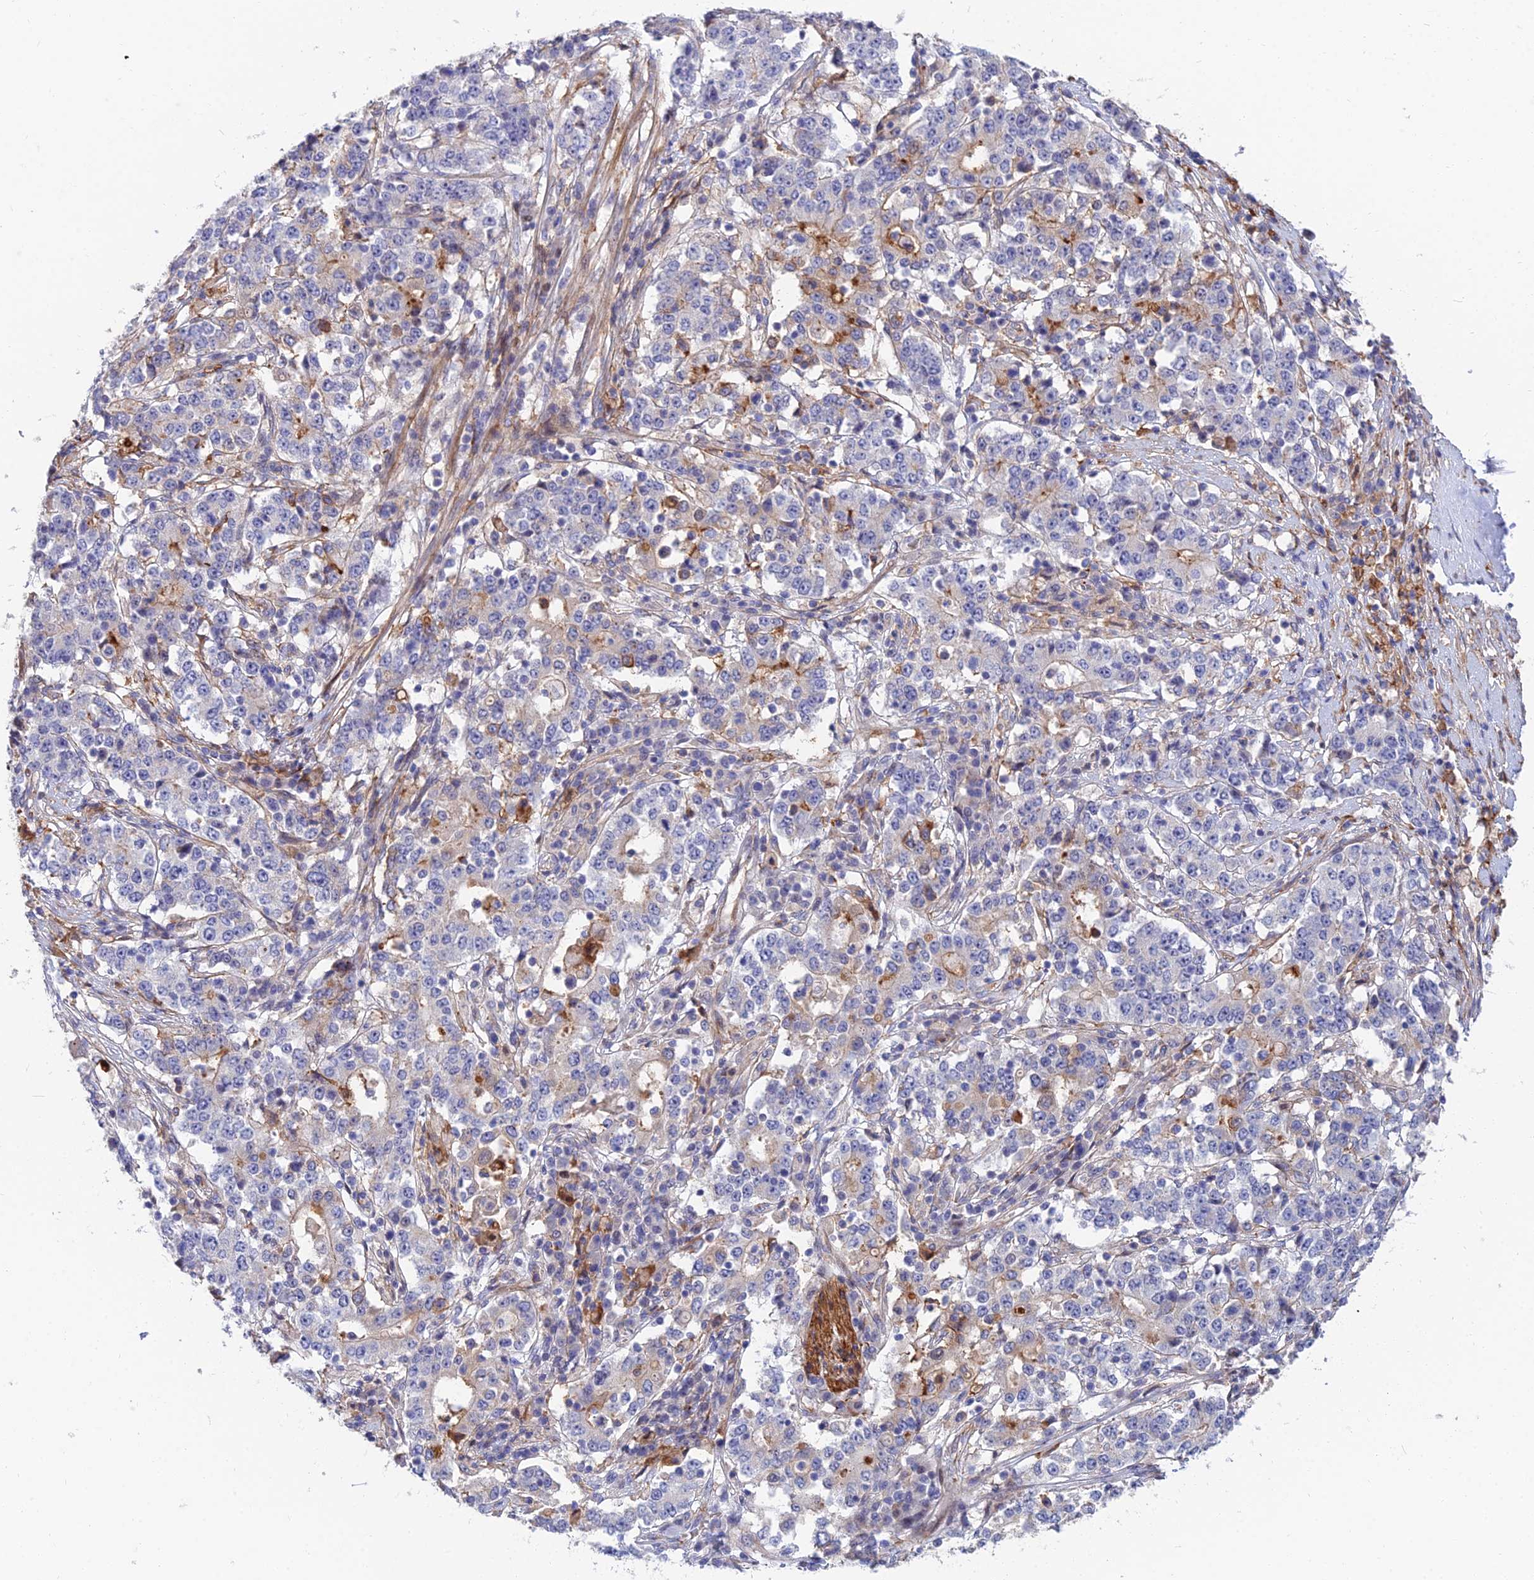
{"staining": {"intensity": "moderate", "quantity": "<25%", "location": "cytoplasmic/membranous"}, "tissue": "stomach cancer", "cell_type": "Tumor cells", "image_type": "cancer", "snomed": [{"axis": "morphology", "description": "Adenocarcinoma, NOS"}, {"axis": "topography", "description": "Stomach"}], "caption": "IHC micrograph of human adenocarcinoma (stomach) stained for a protein (brown), which shows low levels of moderate cytoplasmic/membranous staining in about <25% of tumor cells.", "gene": "TRIM43B", "patient": {"sex": "male", "age": 59}}